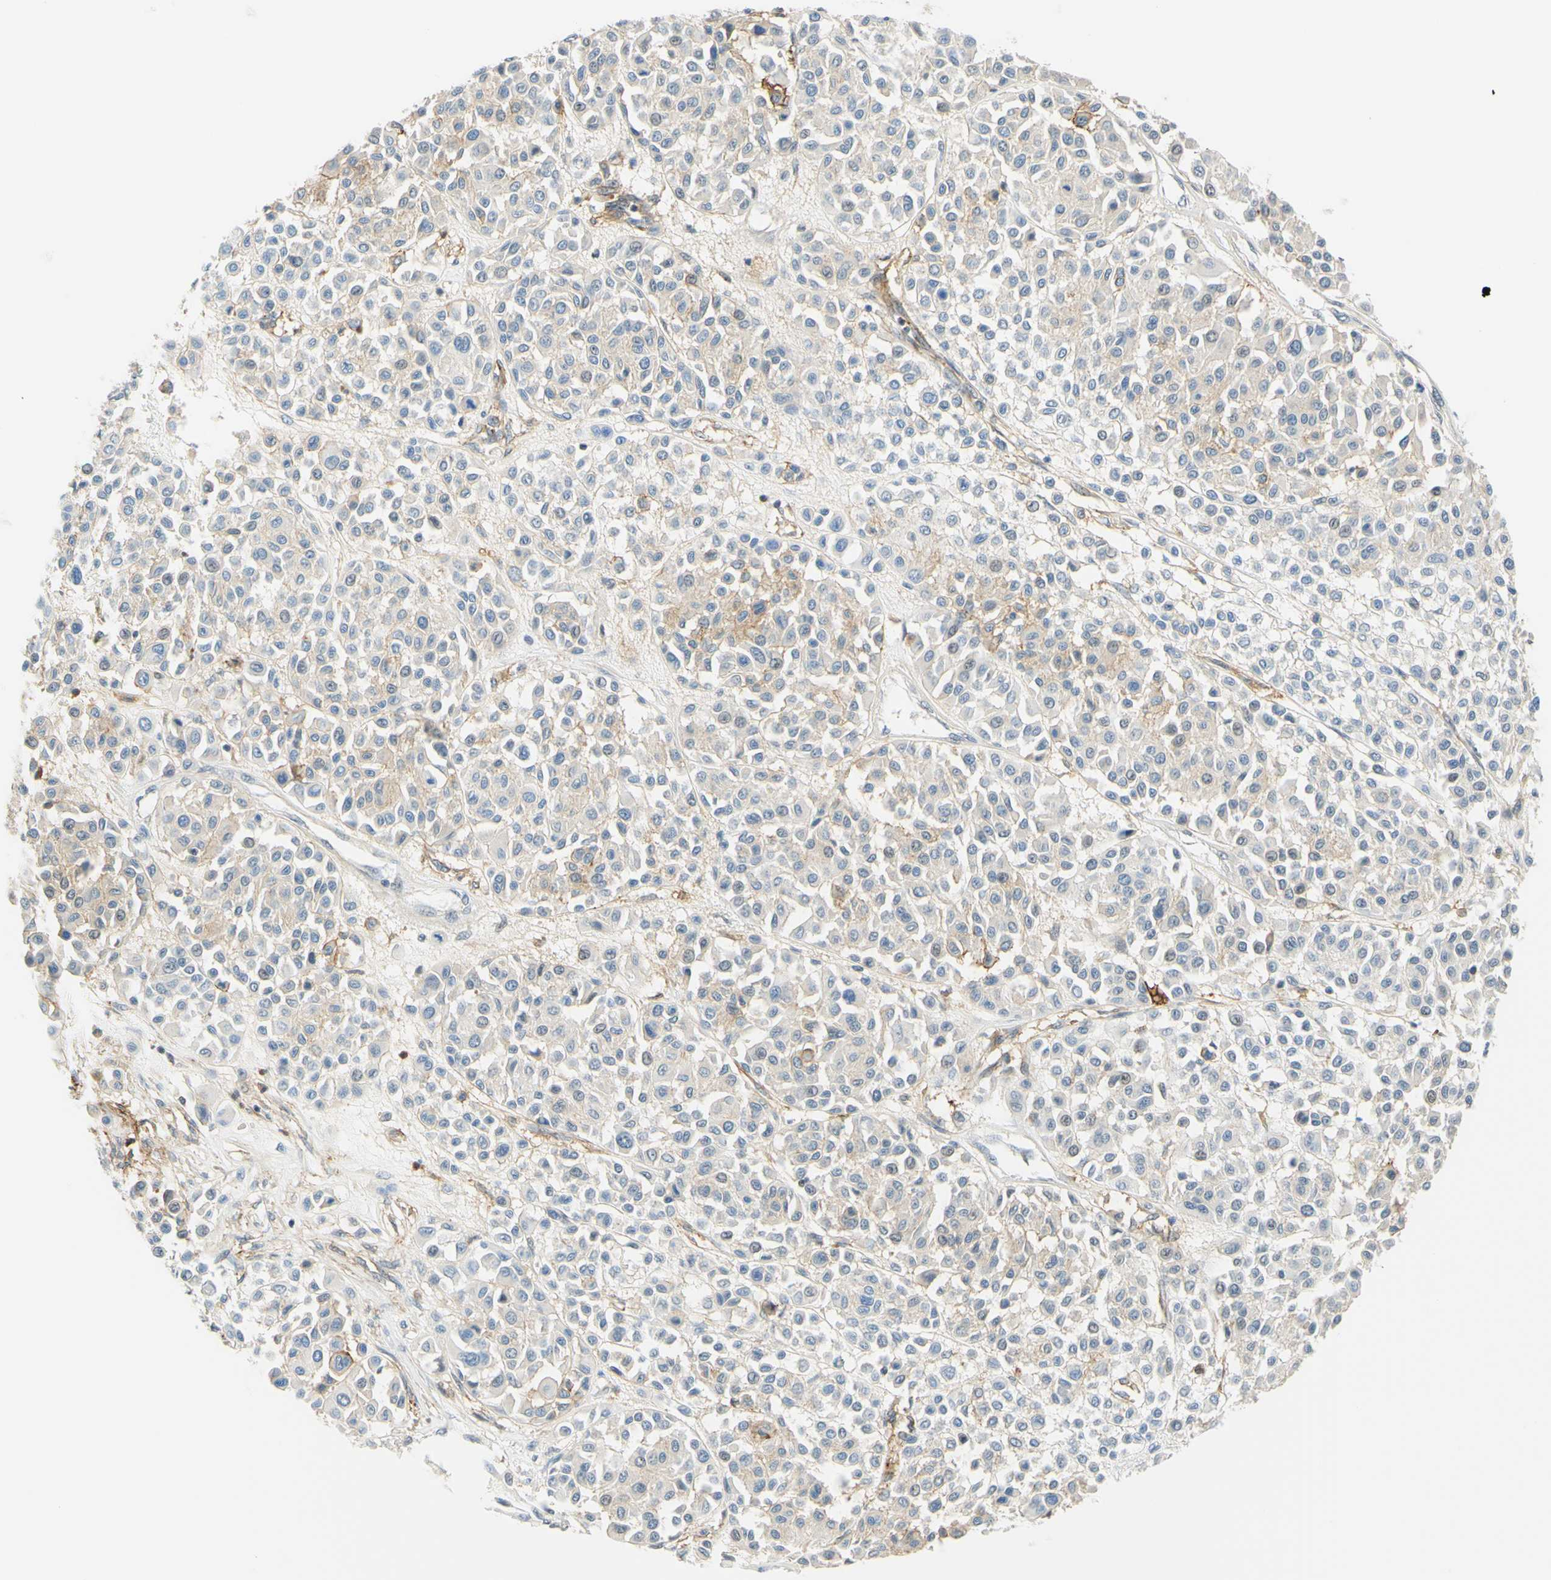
{"staining": {"intensity": "weak", "quantity": "25%-75%", "location": "cytoplasmic/membranous"}, "tissue": "melanoma", "cell_type": "Tumor cells", "image_type": "cancer", "snomed": [{"axis": "morphology", "description": "Malignant melanoma, Metastatic site"}, {"axis": "topography", "description": "Soft tissue"}], "caption": "Malignant melanoma (metastatic site) stained for a protein exhibits weak cytoplasmic/membranous positivity in tumor cells. Using DAB (brown) and hematoxylin (blue) stains, captured at high magnification using brightfield microscopy.", "gene": "TREM2", "patient": {"sex": "male", "age": 41}}